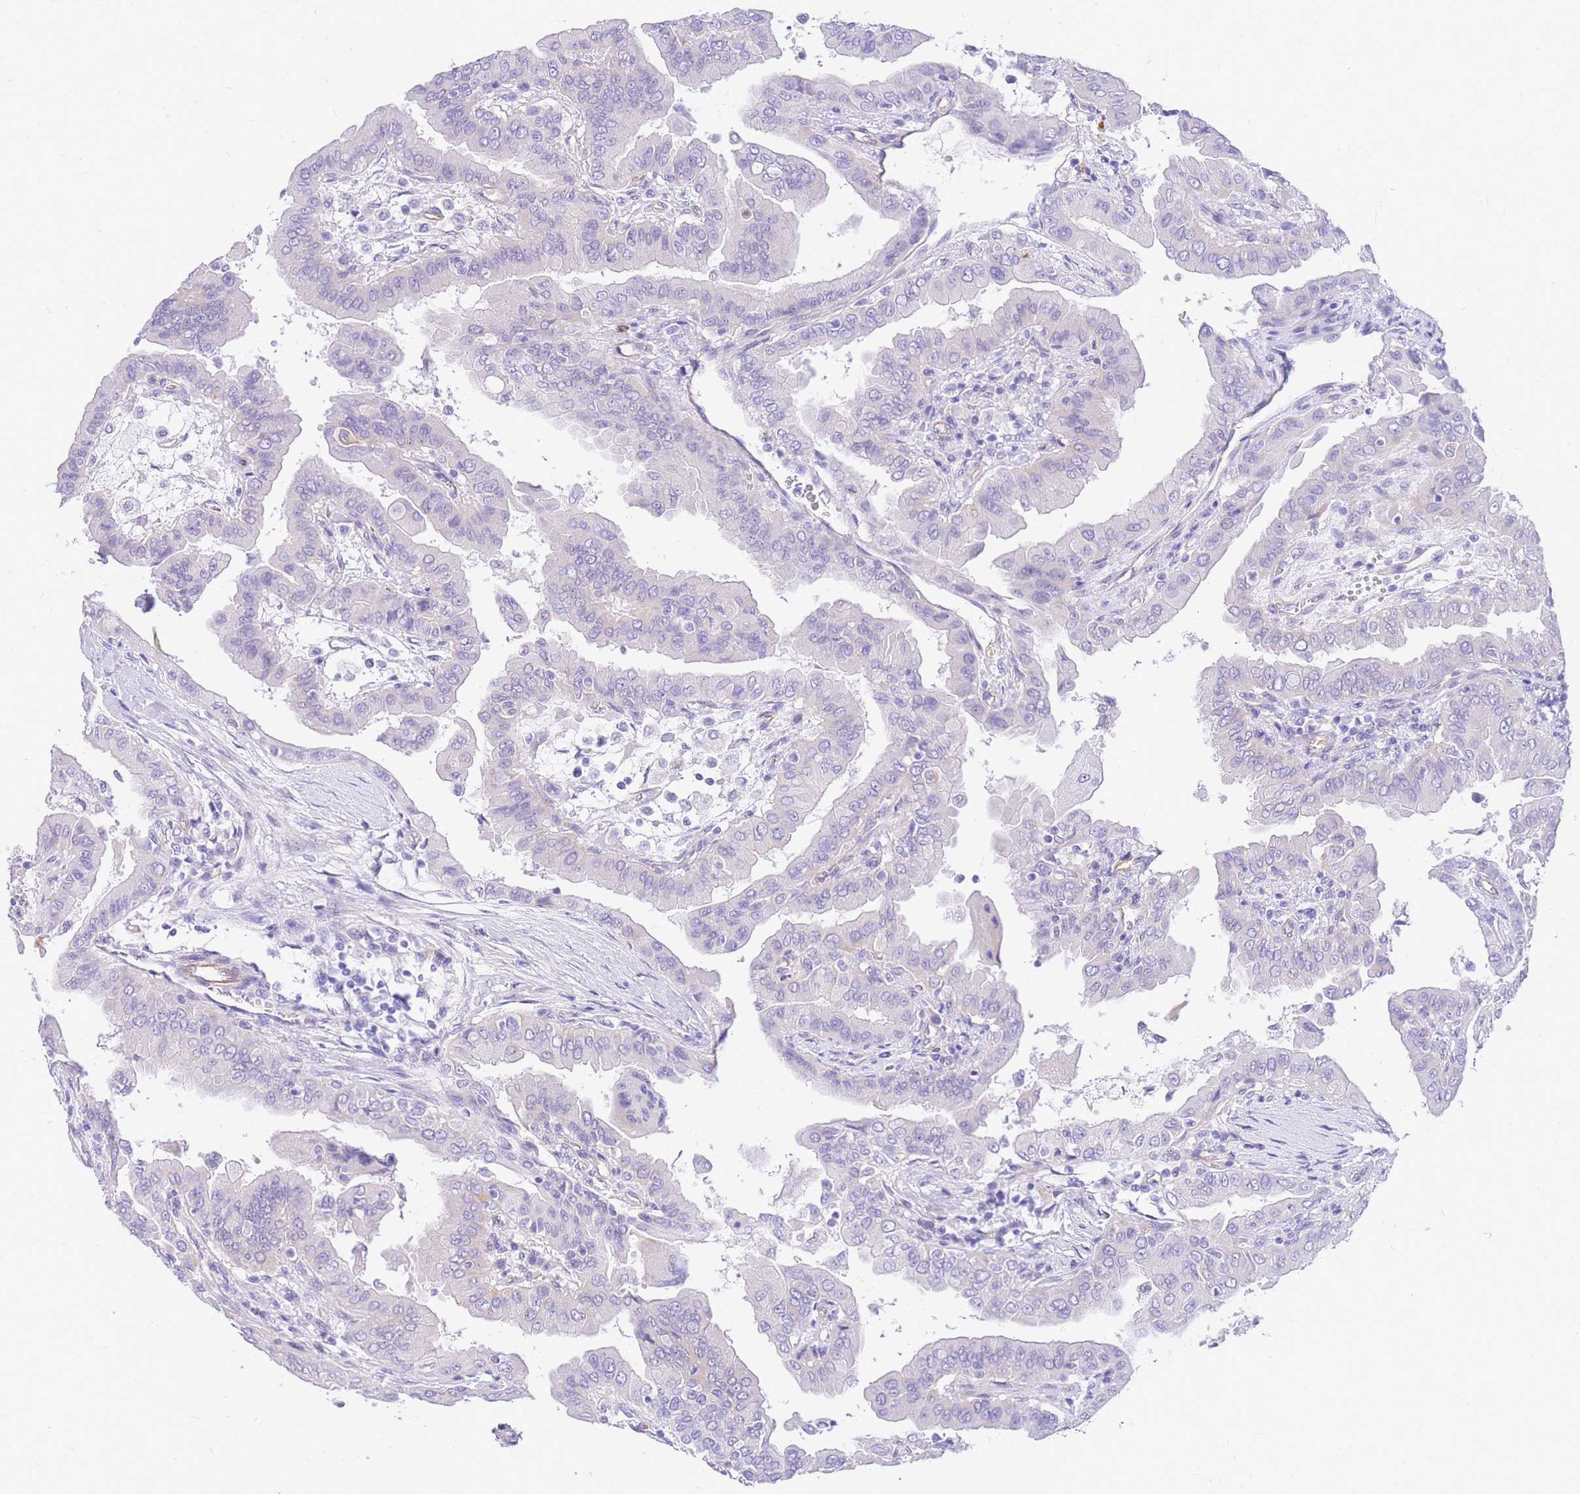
{"staining": {"intensity": "negative", "quantity": "none", "location": "none"}, "tissue": "thyroid cancer", "cell_type": "Tumor cells", "image_type": "cancer", "snomed": [{"axis": "morphology", "description": "Papillary adenocarcinoma, NOS"}, {"axis": "topography", "description": "Thyroid gland"}], "caption": "Tumor cells are negative for protein expression in human thyroid cancer.", "gene": "SRSF12", "patient": {"sex": "male", "age": 33}}